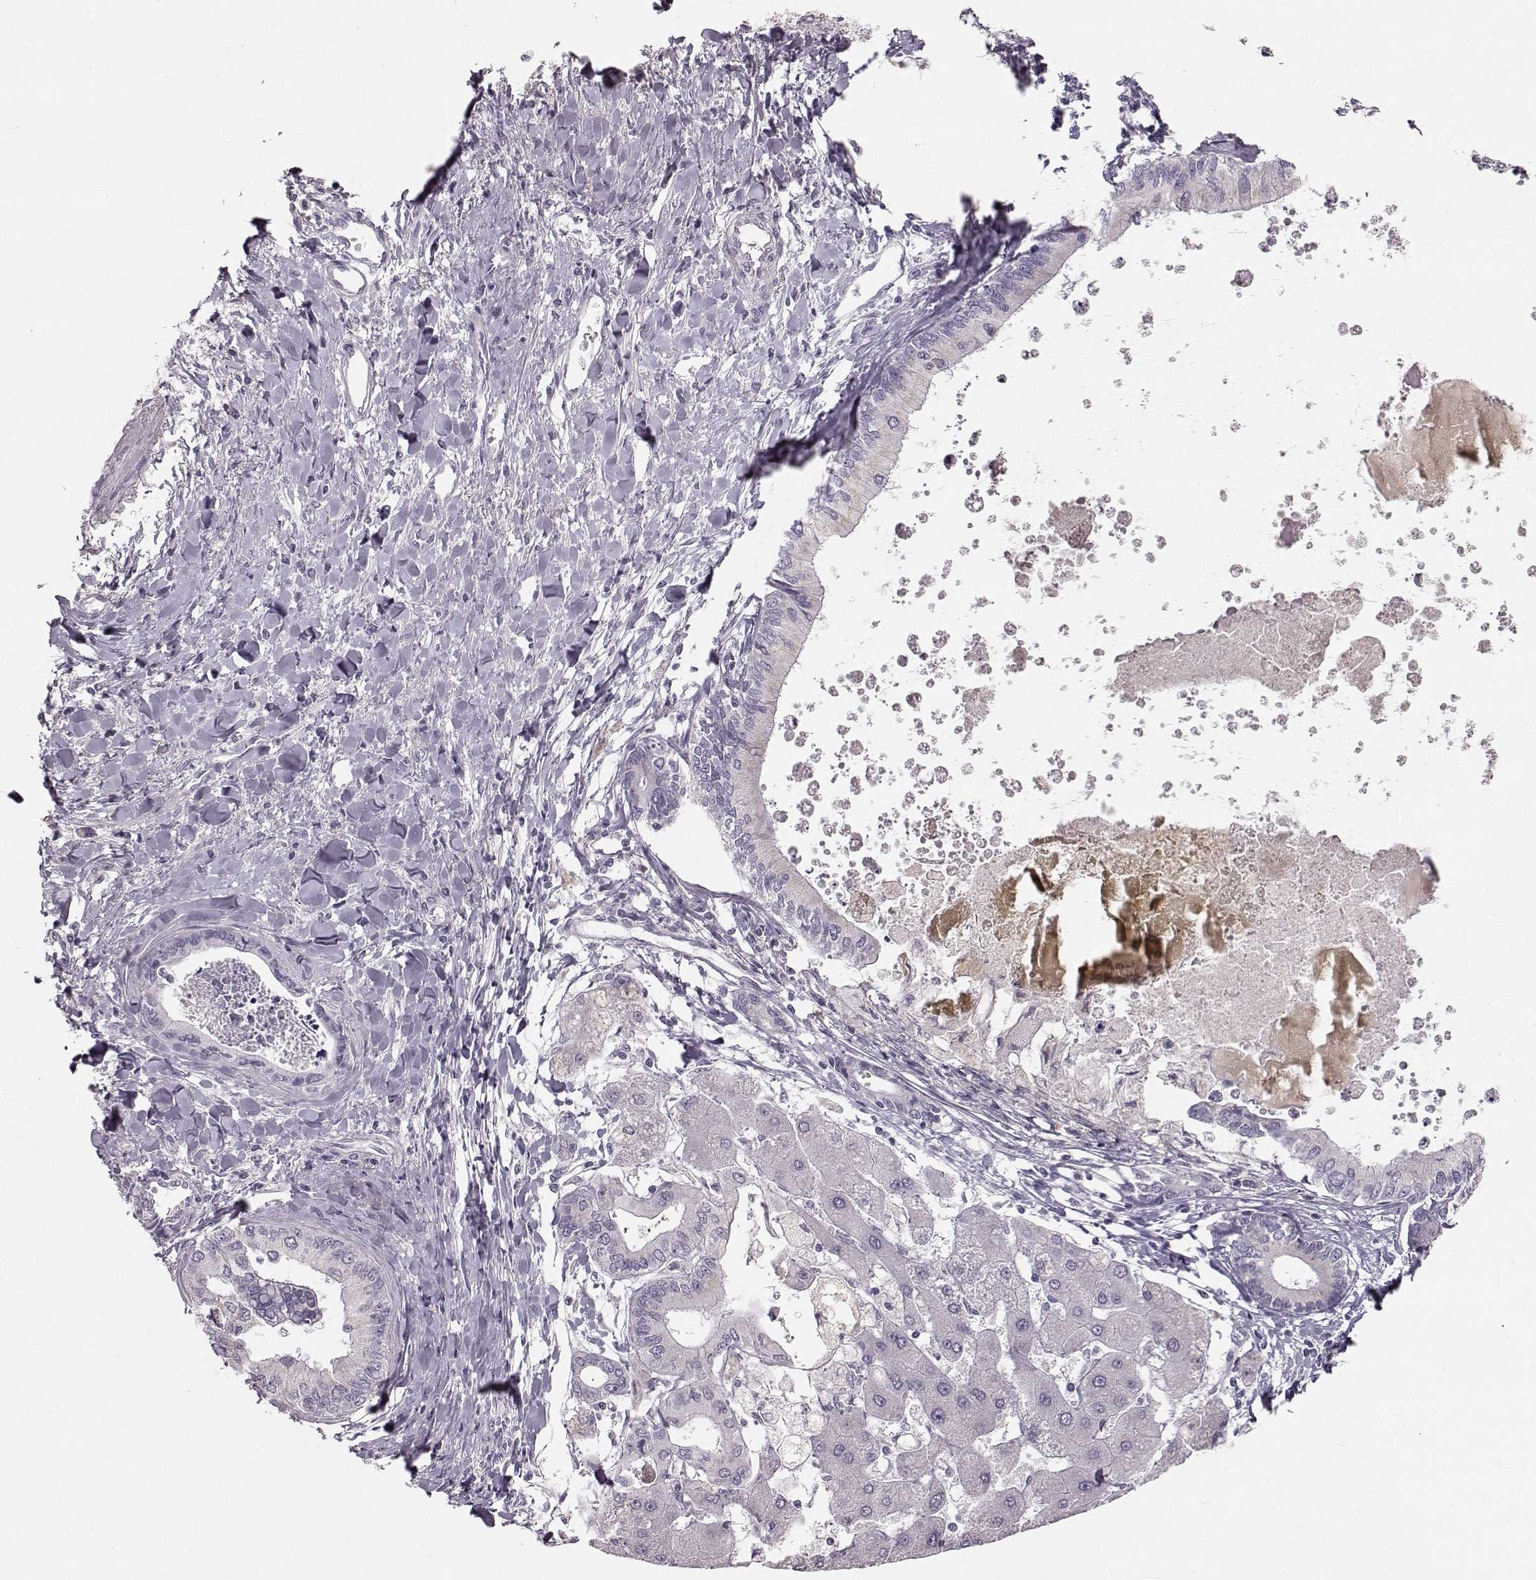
{"staining": {"intensity": "negative", "quantity": "none", "location": "none"}, "tissue": "liver cancer", "cell_type": "Tumor cells", "image_type": "cancer", "snomed": [{"axis": "morphology", "description": "Cholangiocarcinoma"}, {"axis": "topography", "description": "Liver"}], "caption": "The image displays no staining of tumor cells in cholangiocarcinoma (liver).", "gene": "RUNDC3A", "patient": {"sex": "male", "age": 66}}